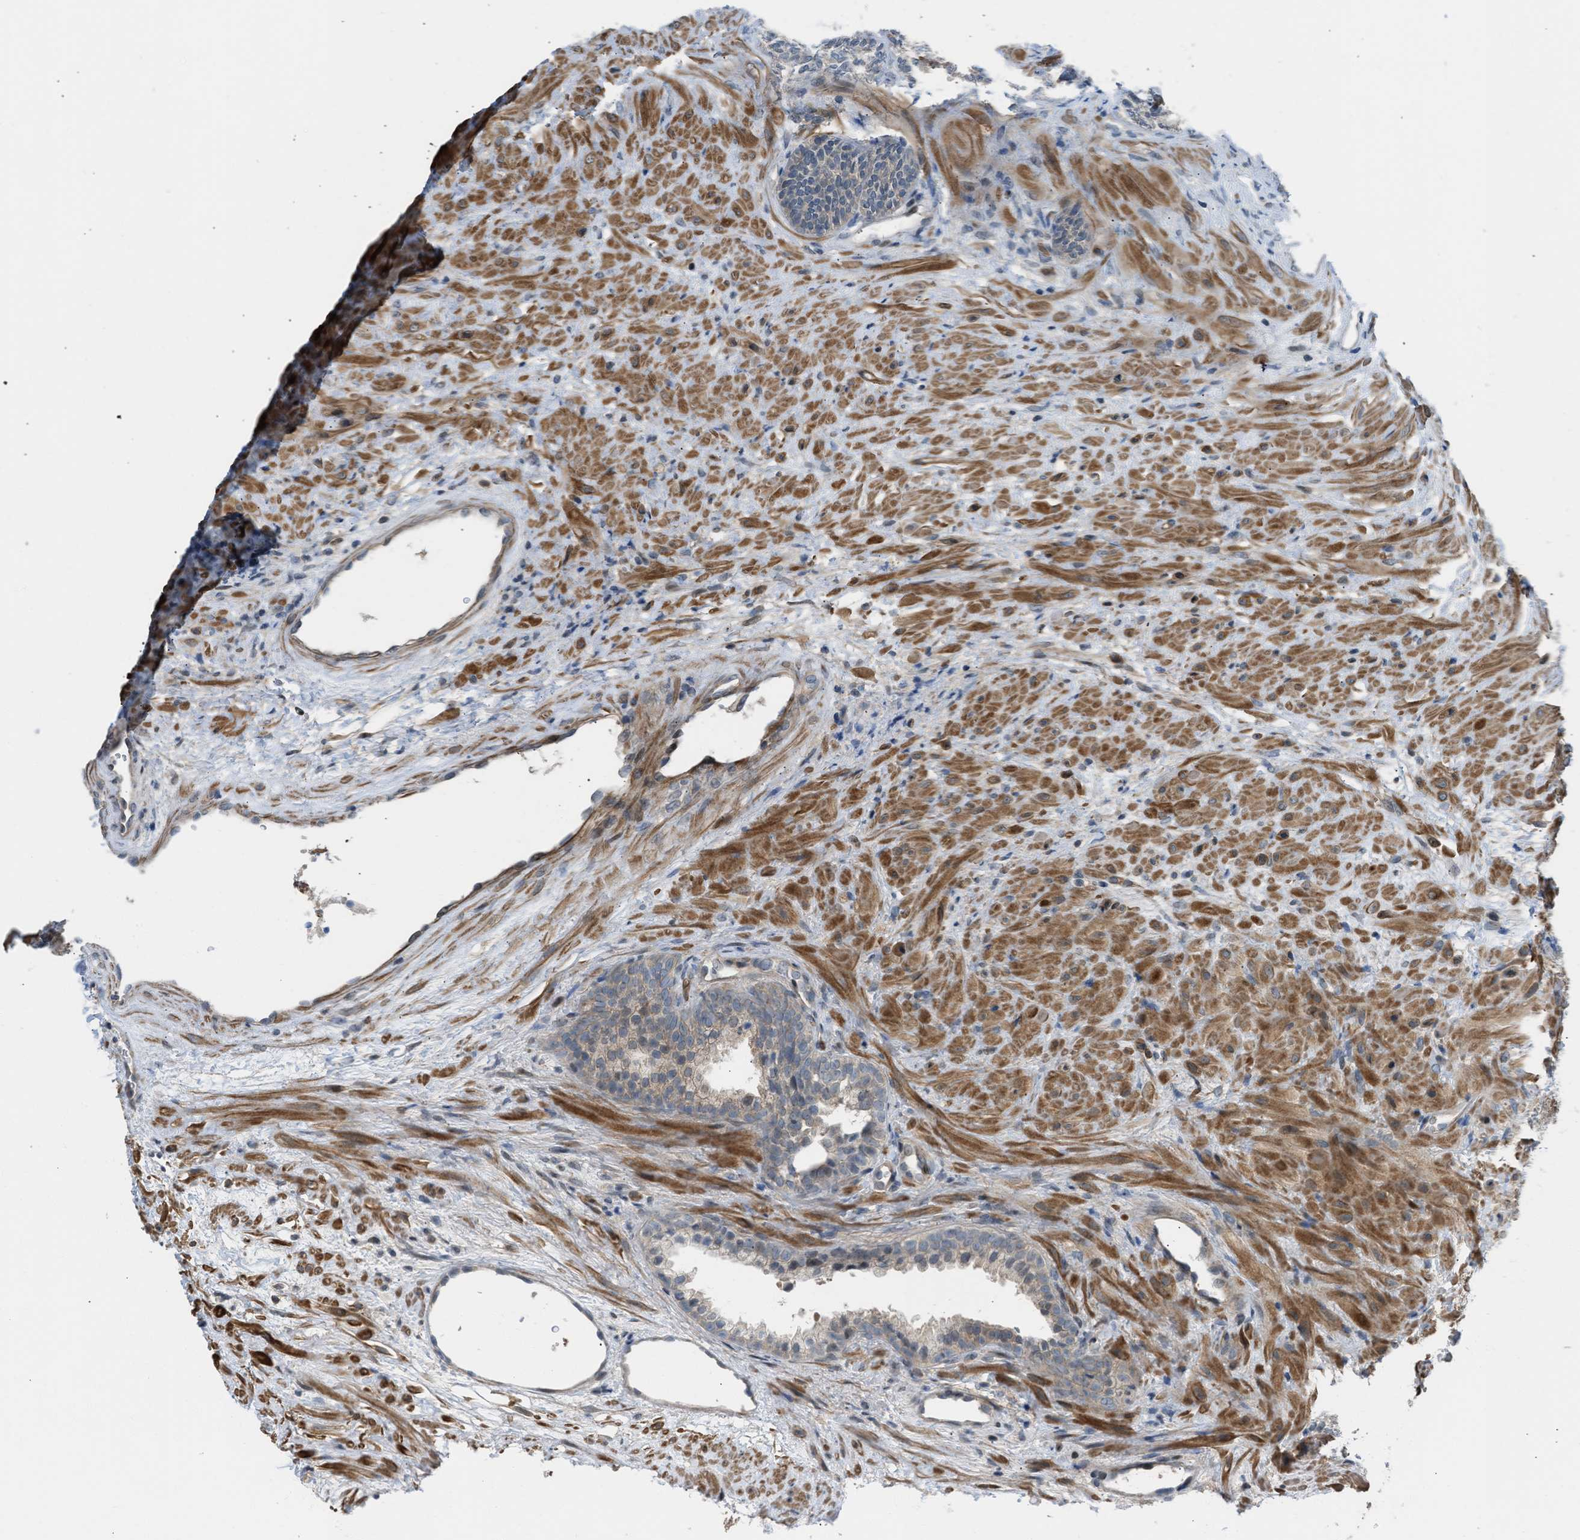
{"staining": {"intensity": "weak", "quantity": "25%-75%", "location": "cytoplasmic/membranous"}, "tissue": "prostate", "cell_type": "Glandular cells", "image_type": "normal", "snomed": [{"axis": "morphology", "description": "Normal tissue, NOS"}, {"axis": "topography", "description": "Prostate"}], "caption": "About 25%-75% of glandular cells in unremarkable prostate demonstrate weak cytoplasmic/membranous protein expression as visualized by brown immunohistochemical staining.", "gene": "TTBK2", "patient": {"sex": "male", "age": 76}}